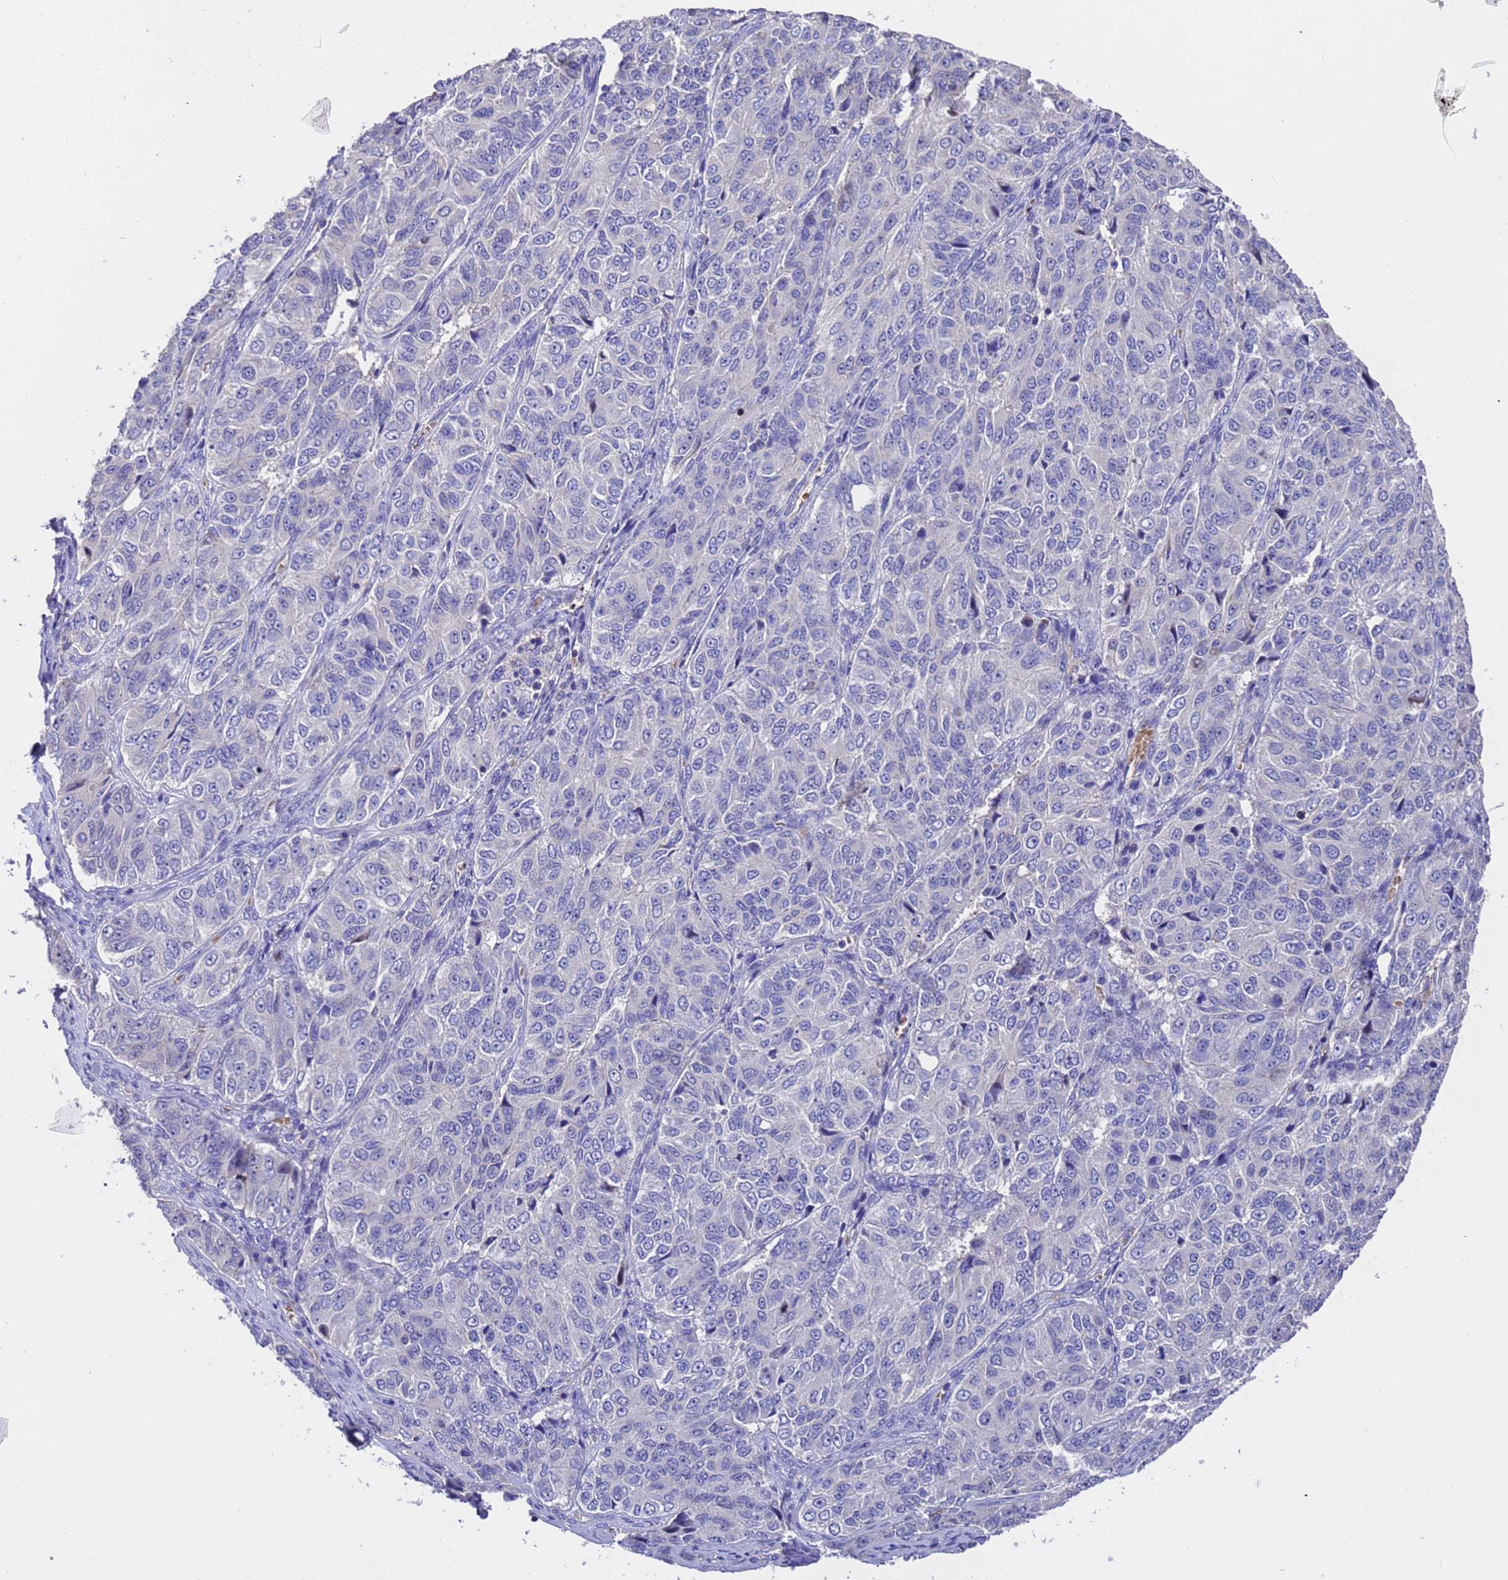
{"staining": {"intensity": "negative", "quantity": "none", "location": "none"}, "tissue": "ovarian cancer", "cell_type": "Tumor cells", "image_type": "cancer", "snomed": [{"axis": "morphology", "description": "Carcinoma, endometroid"}, {"axis": "topography", "description": "Ovary"}], "caption": "DAB (3,3'-diaminobenzidine) immunohistochemical staining of human endometroid carcinoma (ovarian) demonstrates no significant positivity in tumor cells.", "gene": "ELP6", "patient": {"sex": "female", "age": 51}}